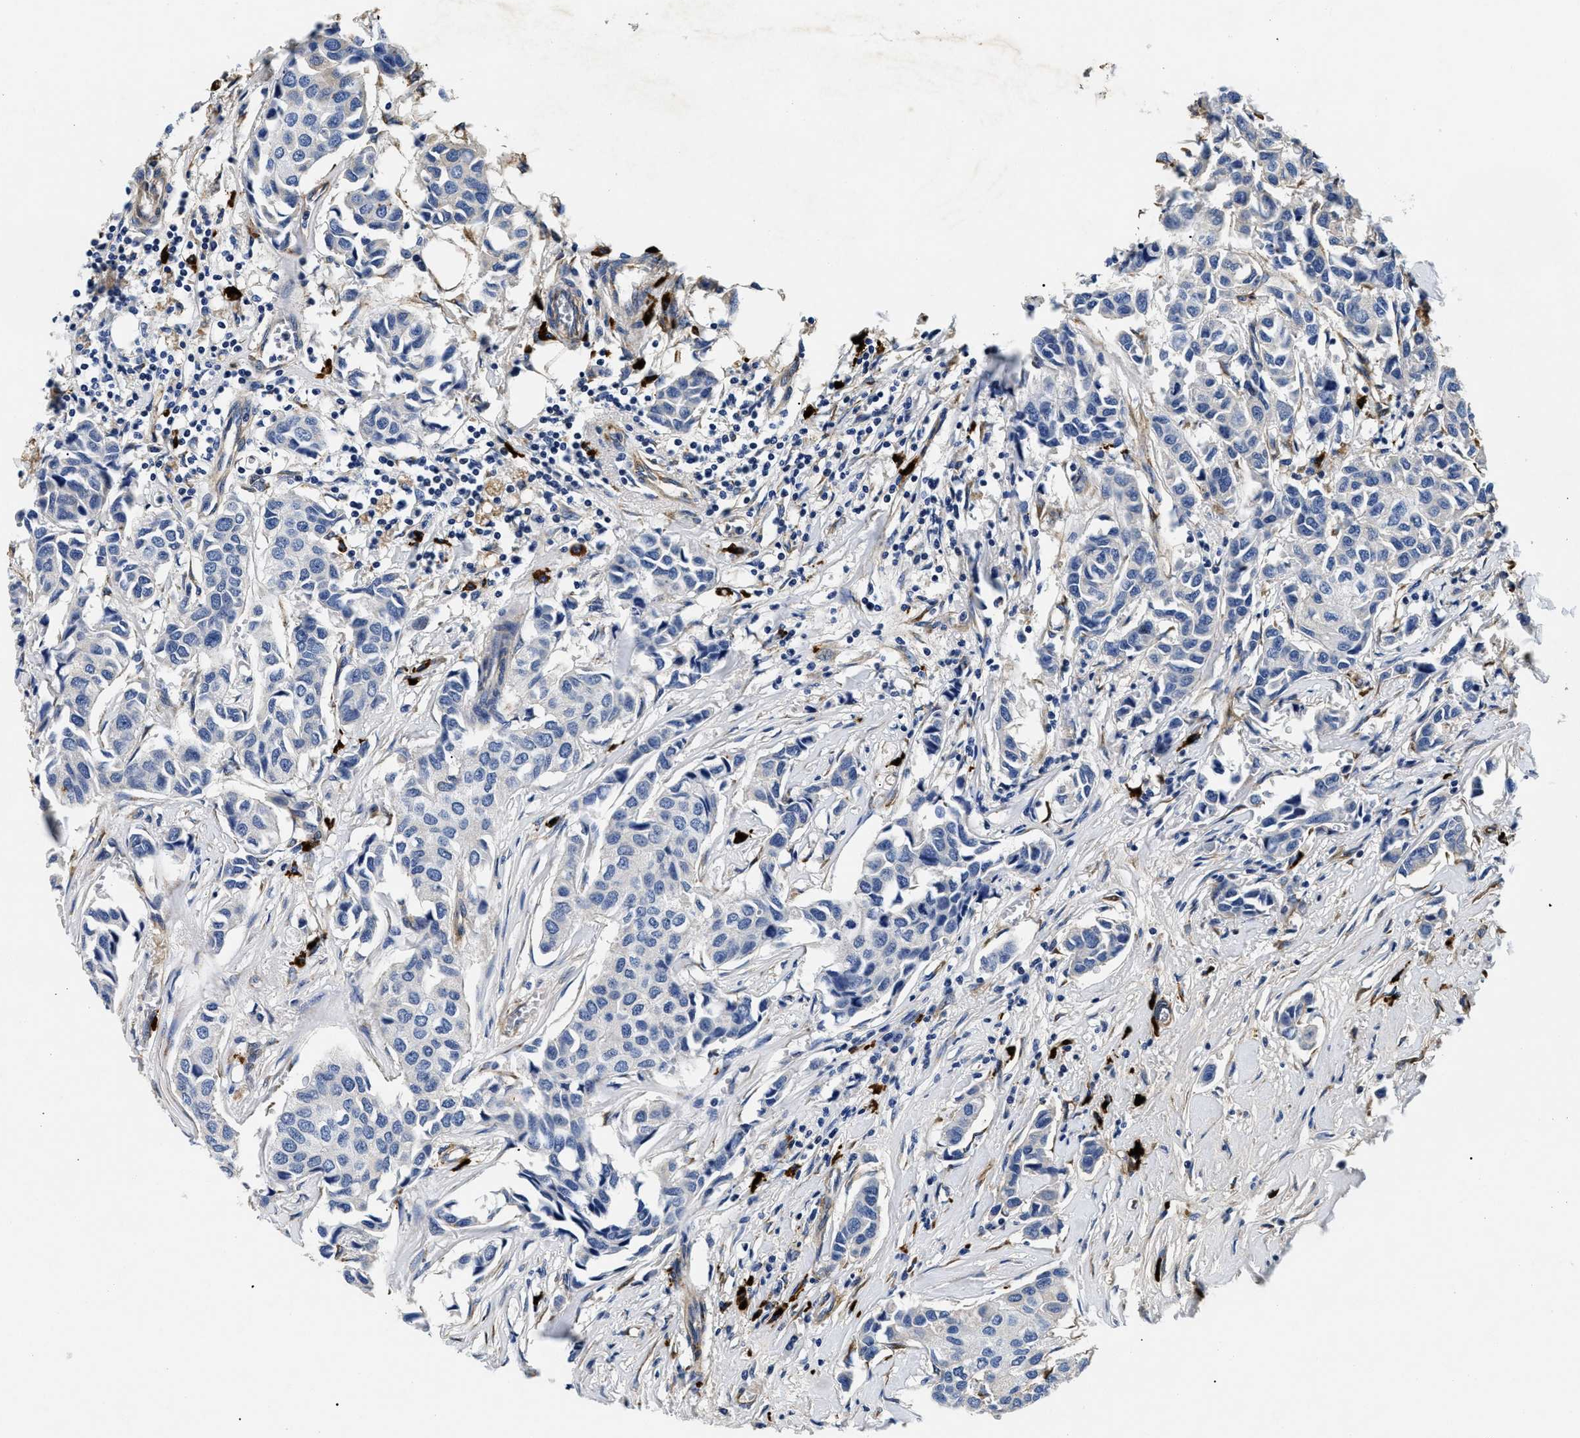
{"staining": {"intensity": "negative", "quantity": "none", "location": "none"}, "tissue": "breast cancer", "cell_type": "Tumor cells", "image_type": "cancer", "snomed": [{"axis": "morphology", "description": "Duct carcinoma"}, {"axis": "topography", "description": "Breast"}], "caption": "This histopathology image is of breast cancer stained with IHC to label a protein in brown with the nuclei are counter-stained blue. There is no staining in tumor cells.", "gene": "LAMA3", "patient": {"sex": "female", "age": 80}}